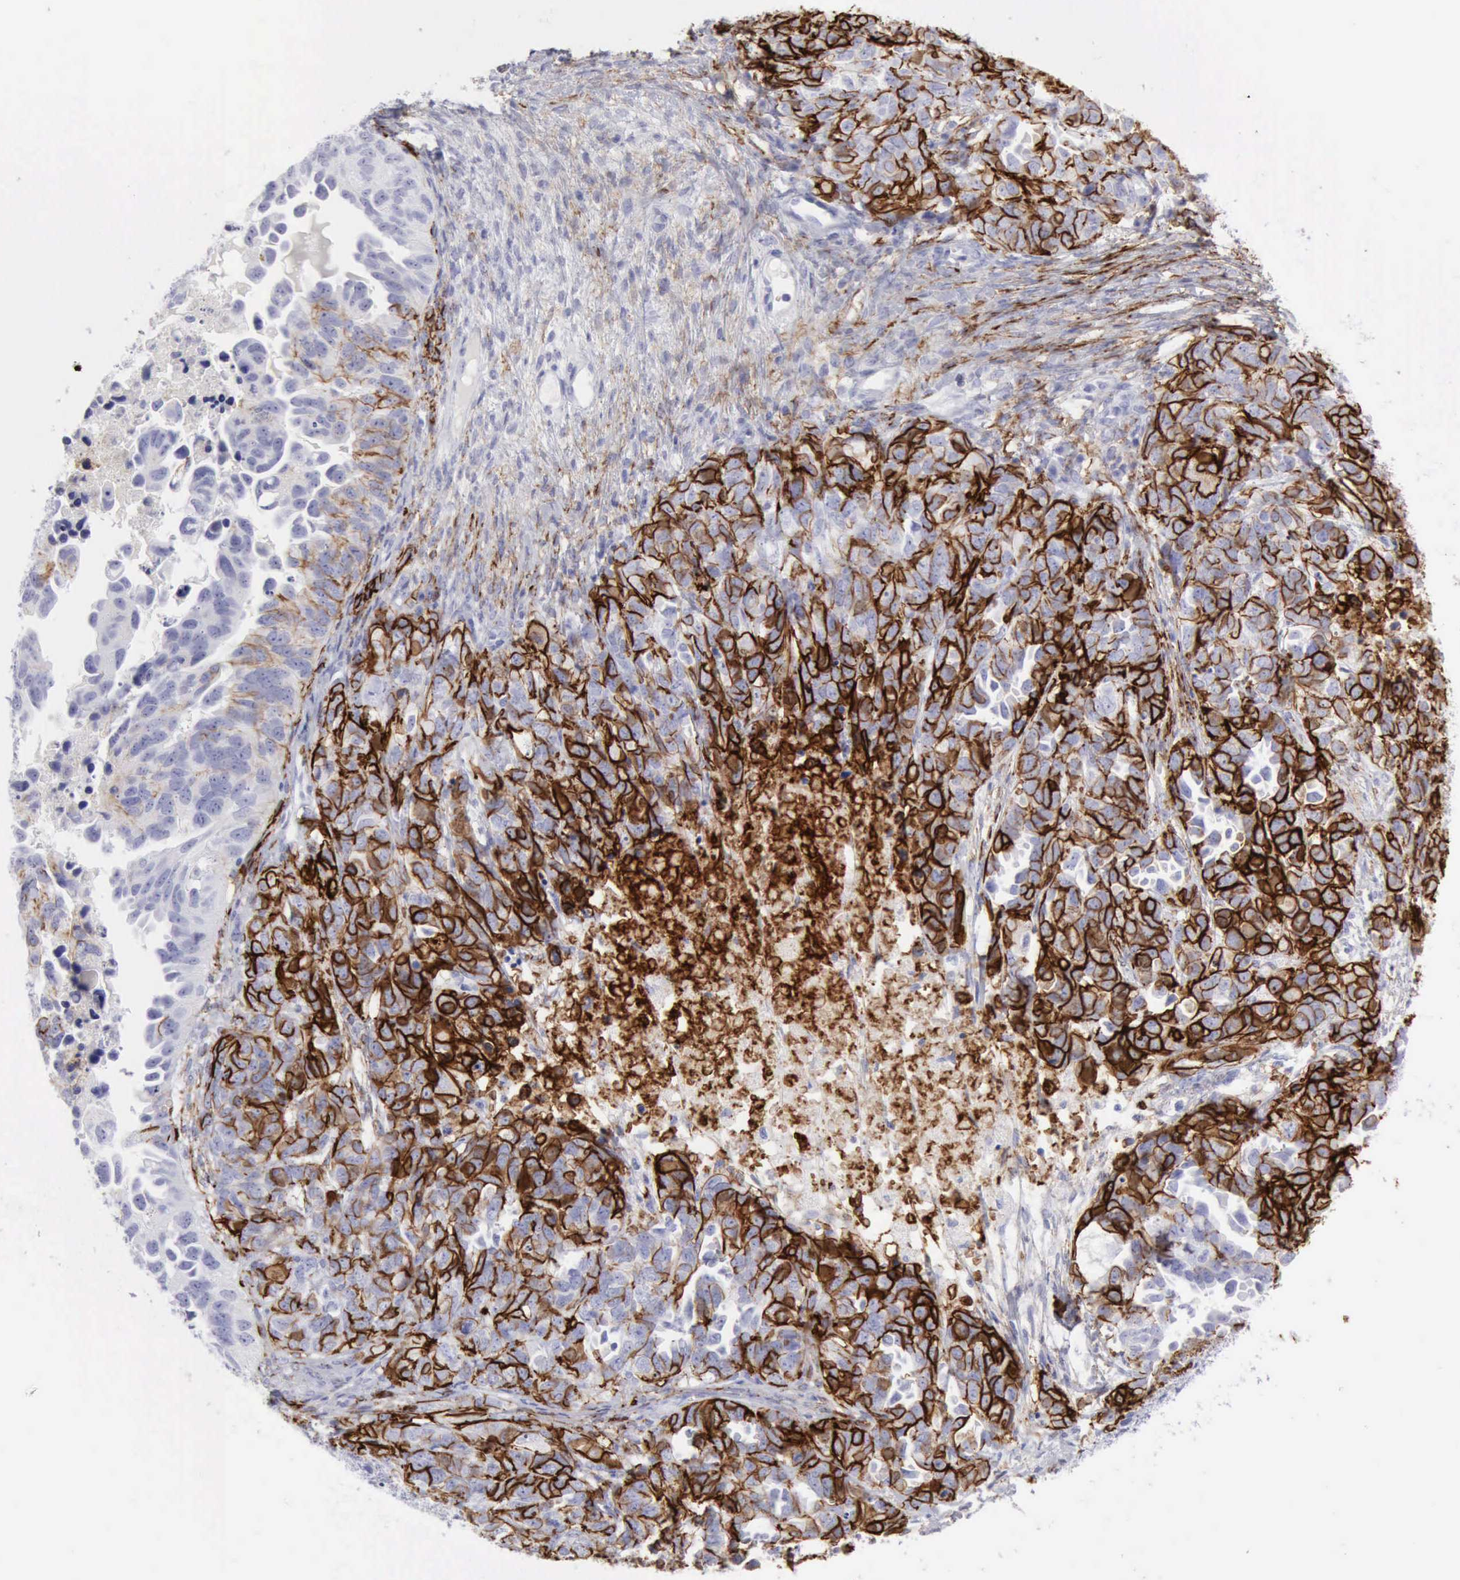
{"staining": {"intensity": "strong", "quantity": "25%-75%", "location": "cytoplasmic/membranous"}, "tissue": "ovarian cancer", "cell_type": "Tumor cells", "image_type": "cancer", "snomed": [{"axis": "morphology", "description": "Cystadenocarcinoma, serous, NOS"}, {"axis": "topography", "description": "Ovary"}], "caption": "Strong cytoplasmic/membranous expression for a protein is present in approximately 25%-75% of tumor cells of serous cystadenocarcinoma (ovarian) using immunohistochemistry (IHC).", "gene": "NCAM1", "patient": {"sex": "female", "age": 82}}